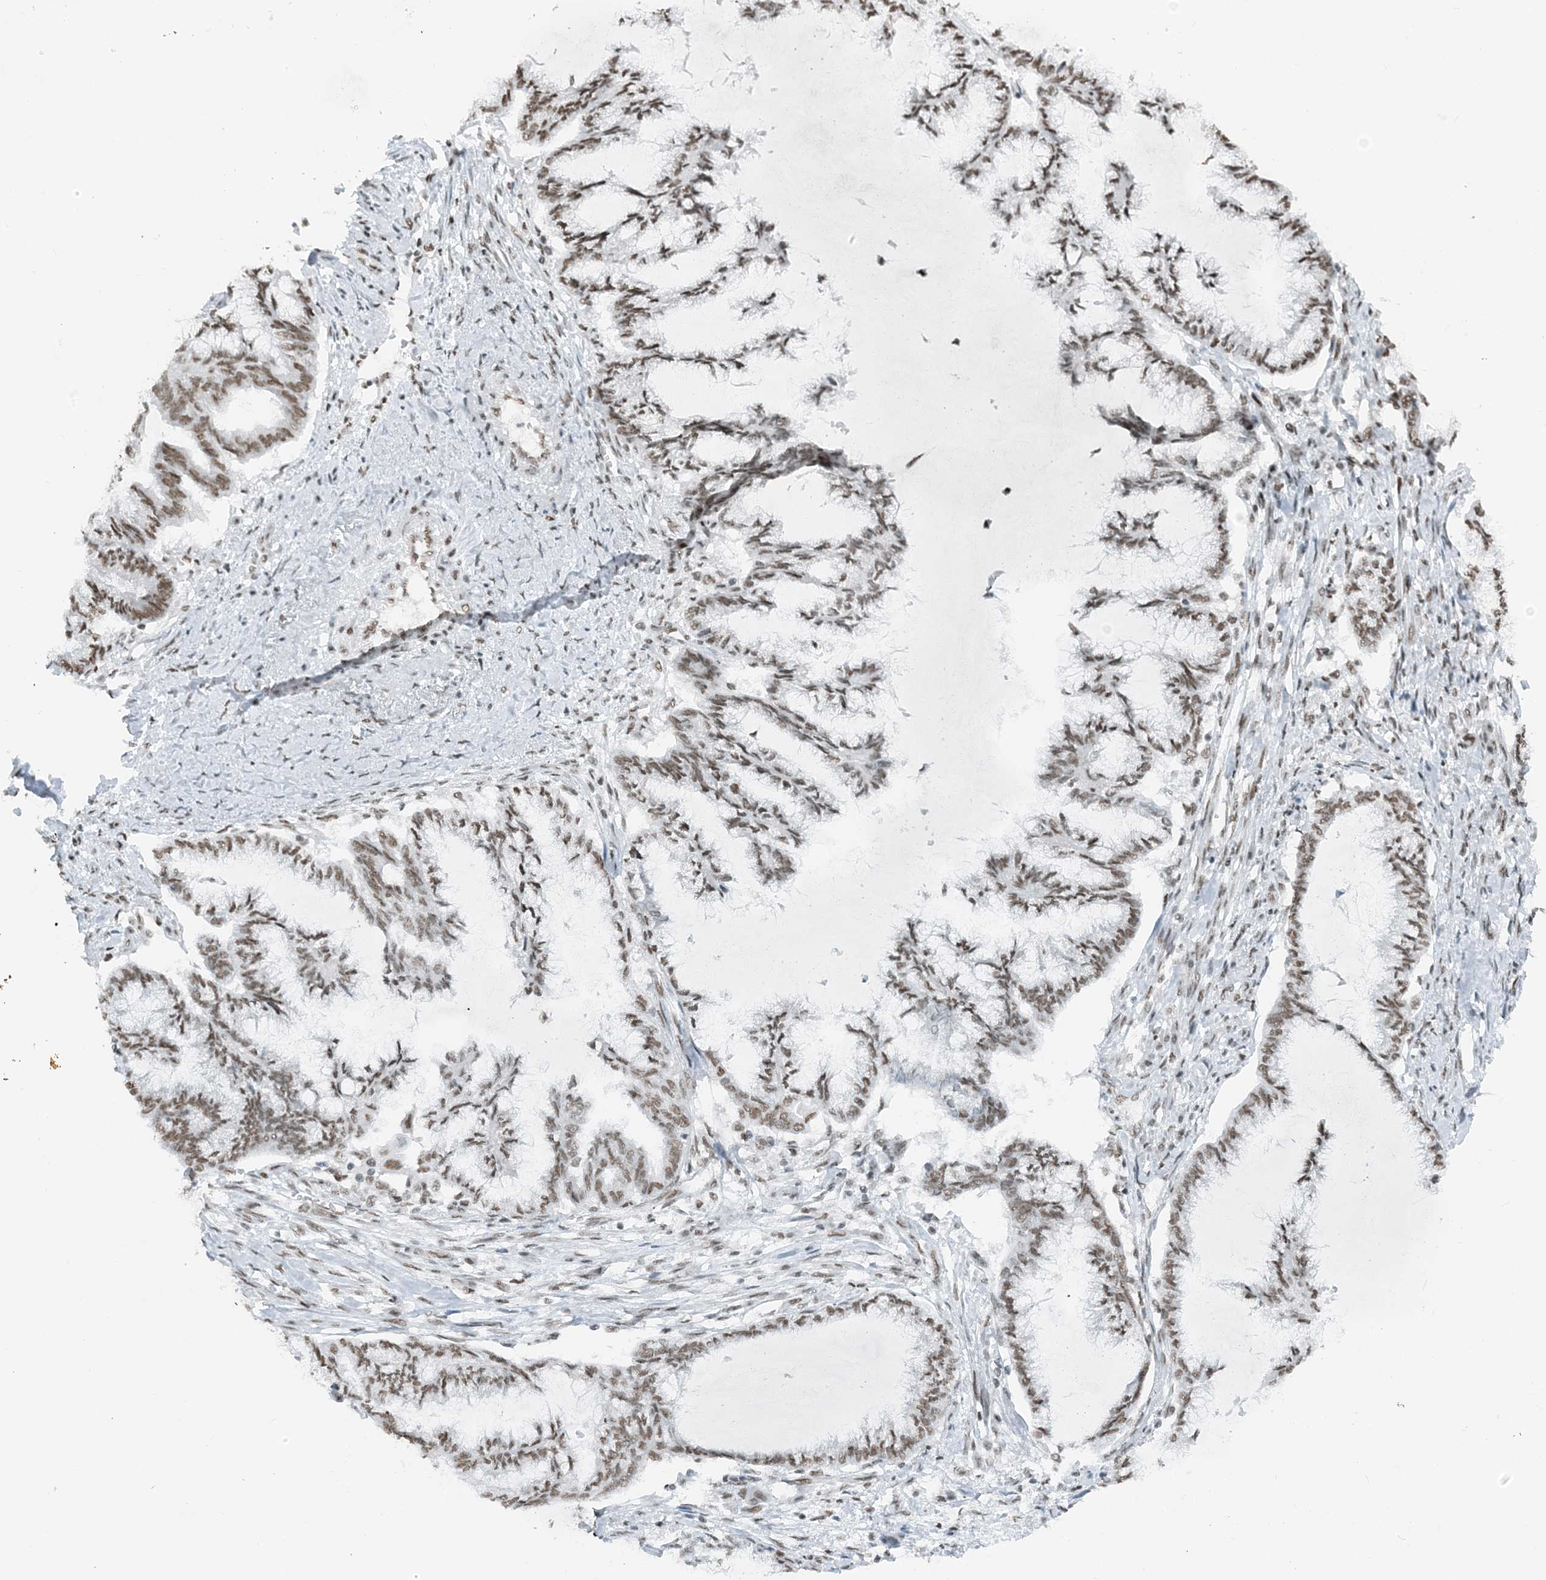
{"staining": {"intensity": "moderate", "quantity": ">75%", "location": "nuclear"}, "tissue": "endometrial cancer", "cell_type": "Tumor cells", "image_type": "cancer", "snomed": [{"axis": "morphology", "description": "Adenocarcinoma, NOS"}, {"axis": "topography", "description": "Endometrium"}], "caption": "Immunohistochemistry (IHC) histopathology image of neoplastic tissue: human endometrial cancer (adenocarcinoma) stained using immunohistochemistry (IHC) exhibits medium levels of moderate protein expression localized specifically in the nuclear of tumor cells, appearing as a nuclear brown color.", "gene": "ZNF500", "patient": {"sex": "female", "age": 86}}